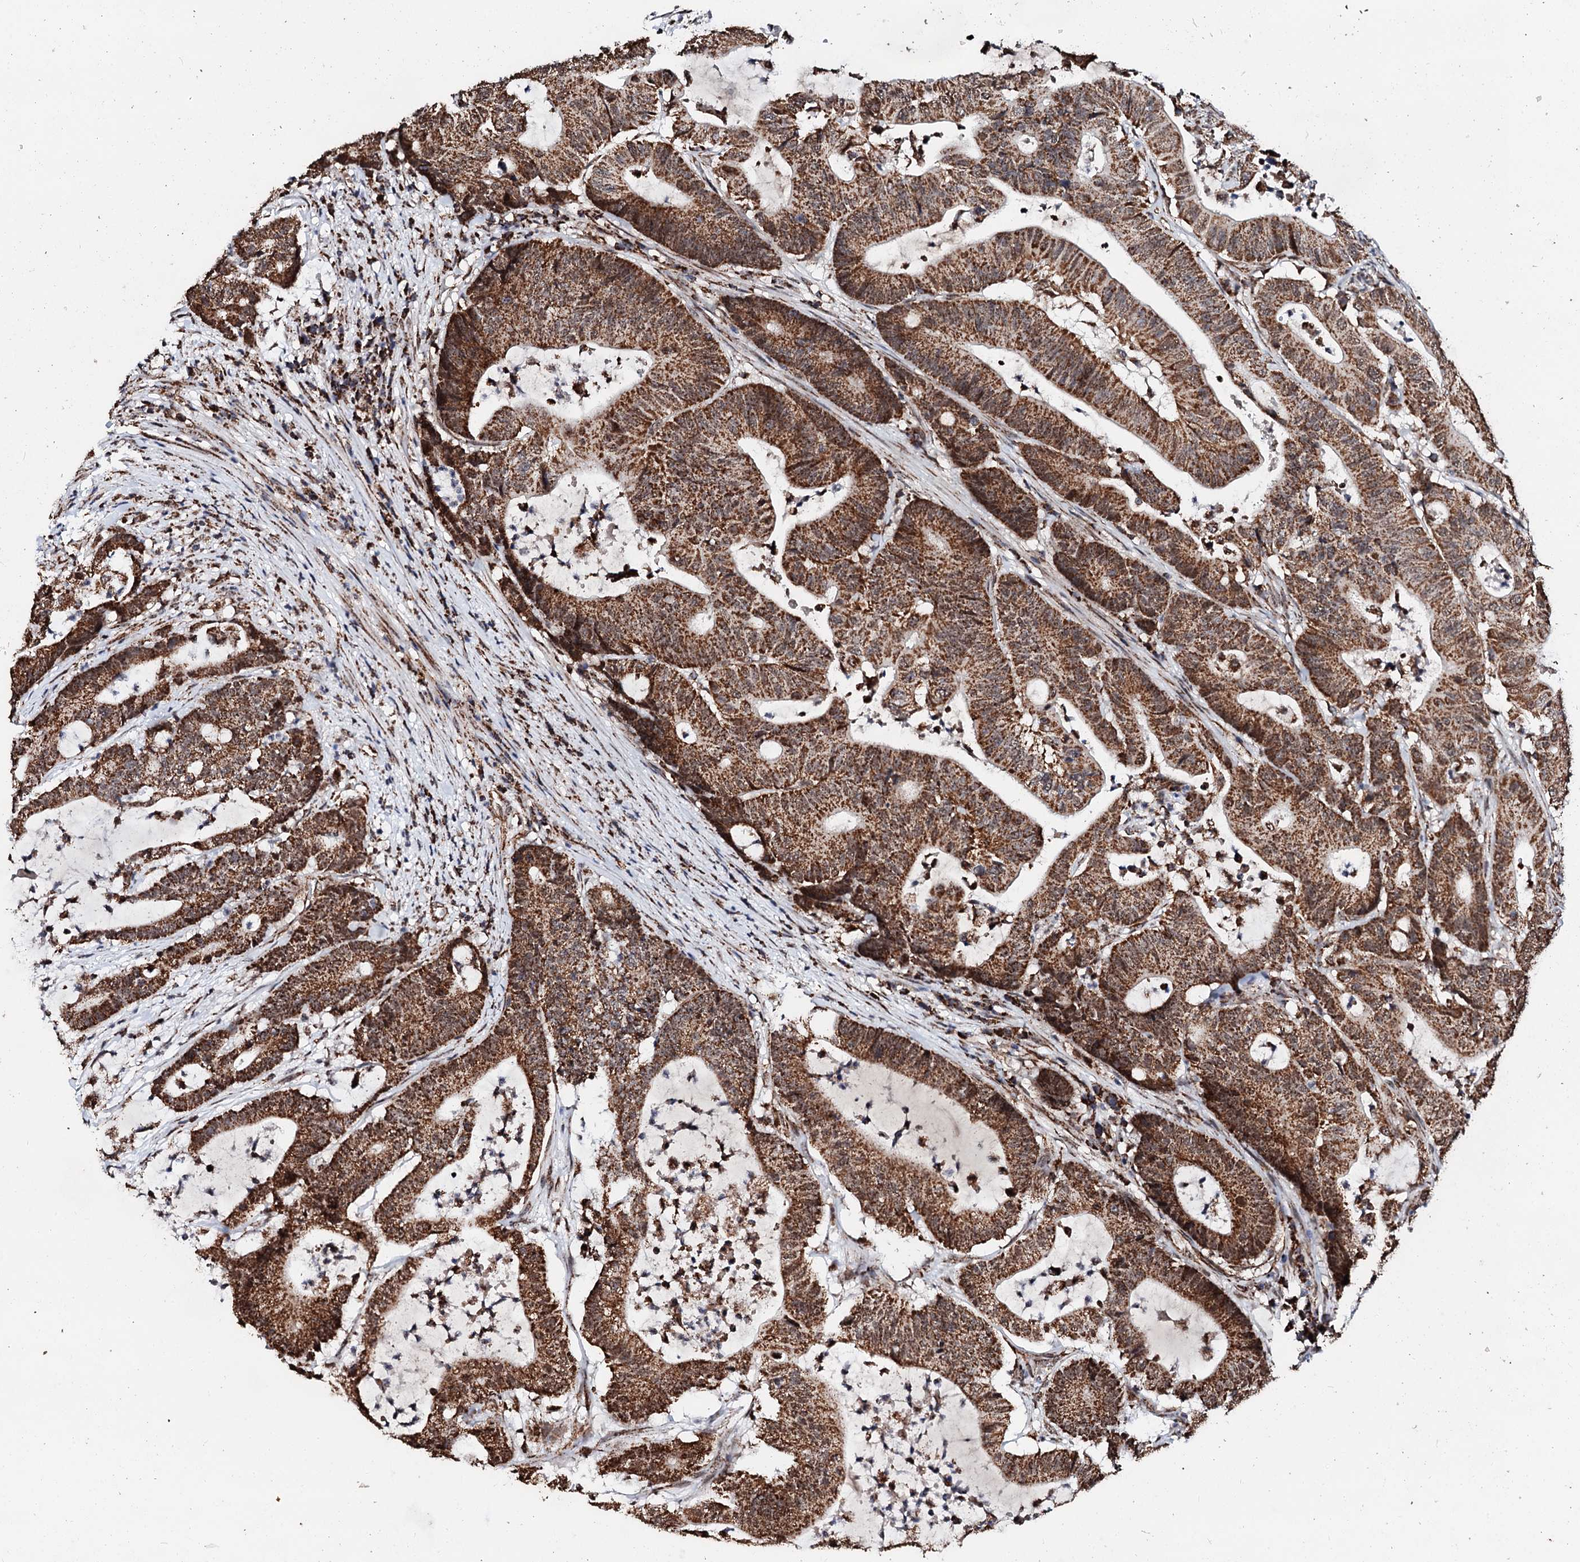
{"staining": {"intensity": "strong", "quantity": ">75%", "location": "cytoplasmic/membranous"}, "tissue": "colorectal cancer", "cell_type": "Tumor cells", "image_type": "cancer", "snomed": [{"axis": "morphology", "description": "Adenocarcinoma, NOS"}, {"axis": "topography", "description": "Colon"}], "caption": "Immunohistochemical staining of adenocarcinoma (colorectal) demonstrates high levels of strong cytoplasmic/membranous positivity in about >75% of tumor cells.", "gene": "SECISBP2L", "patient": {"sex": "female", "age": 84}}